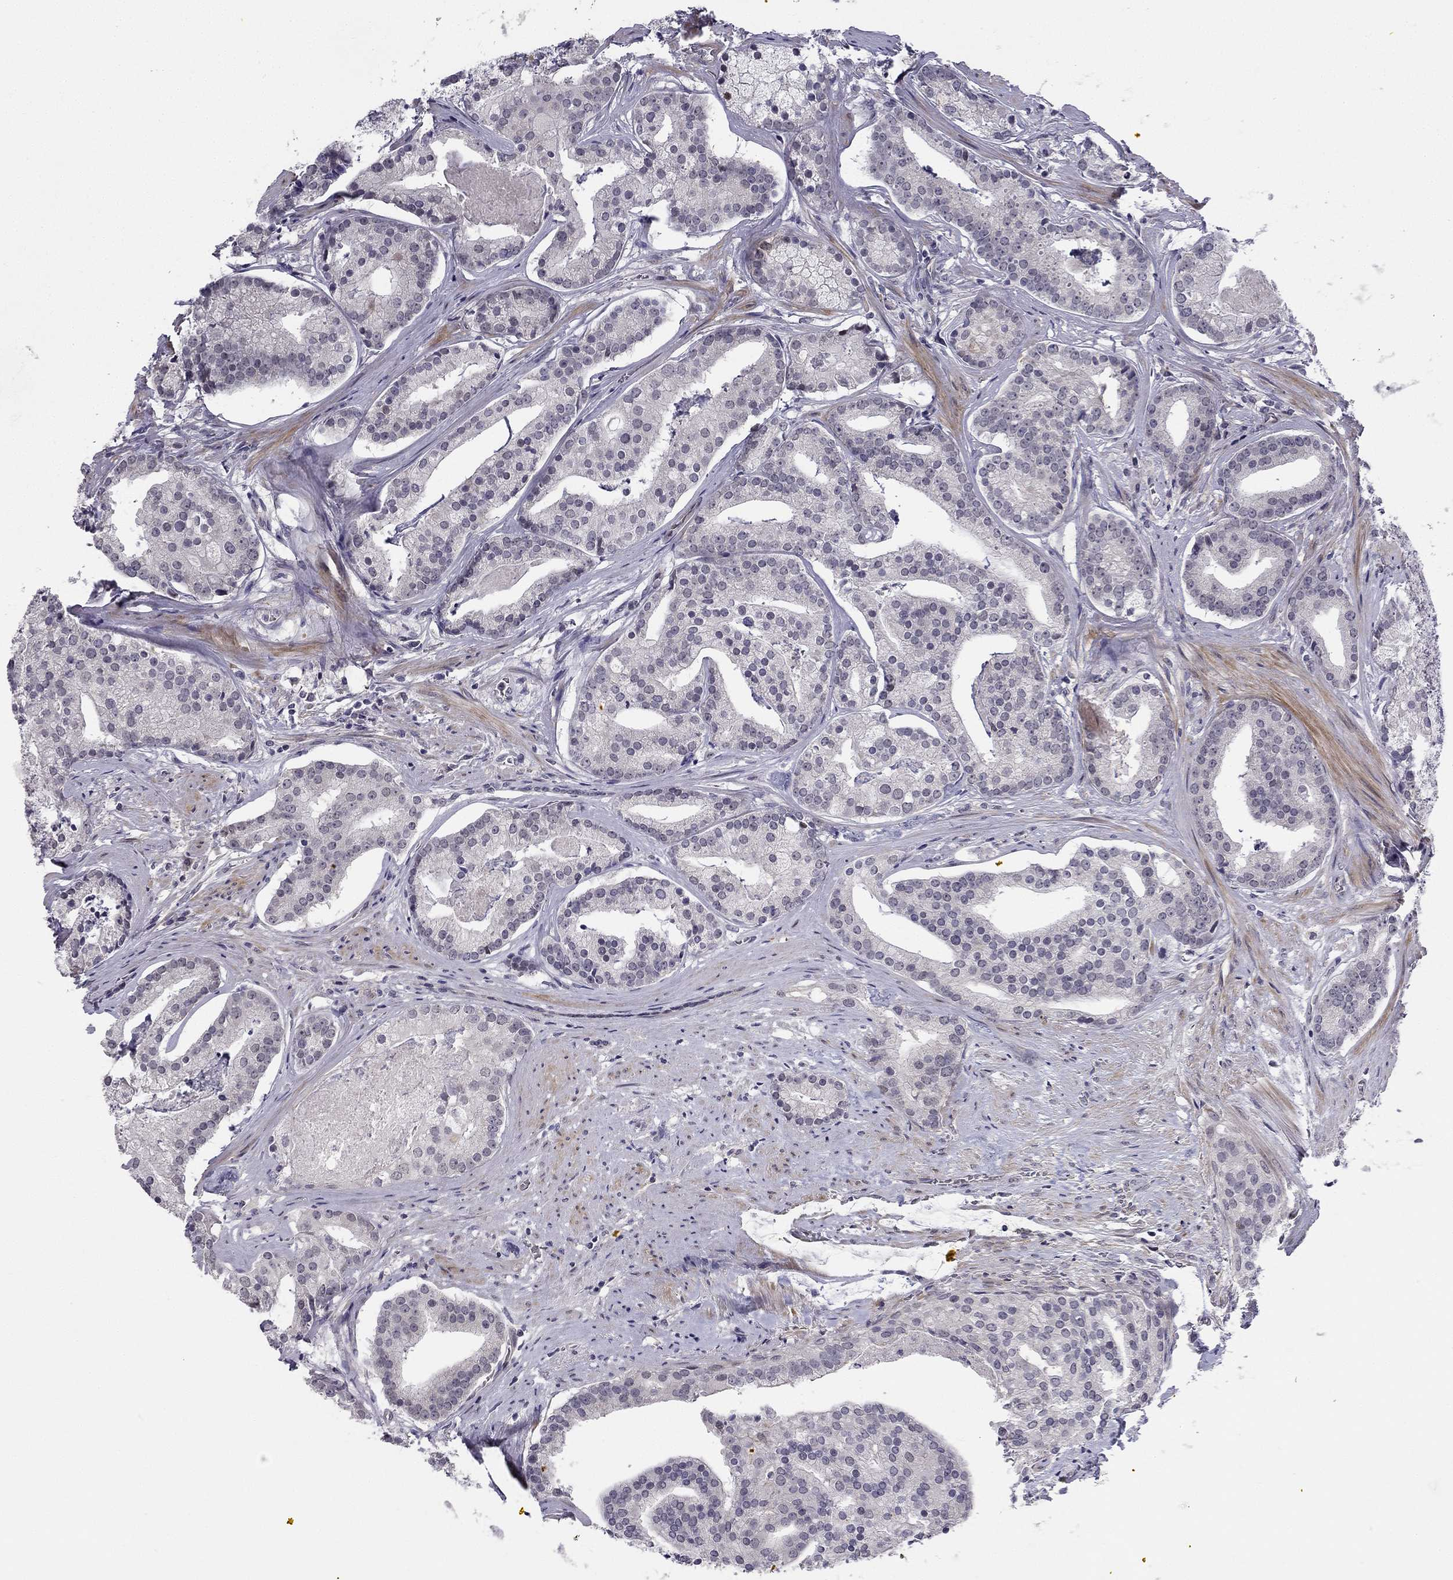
{"staining": {"intensity": "negative", "quantity": "none", "location": "none"}, "tissue": "prostate cancer", "cell_type": "Tumor cells", "image_type": "cancer", "snomed": [{"axis": "morphology", "description": "Adenocarcinoma, NOS"}, {"axis": "topography", "description": "Prostate and seminal vesicle, NOS"}, {"axis": "topography", "description": "Prostate"}], "caption": "A micrograph of human prostate cancer is negative for staining in tumor cells. (DAB immunohistochemistry visualized using brightfield microscopy, high magnification).", "gene": "CHST8", "patient": {"sex": "male", "age": 44}}